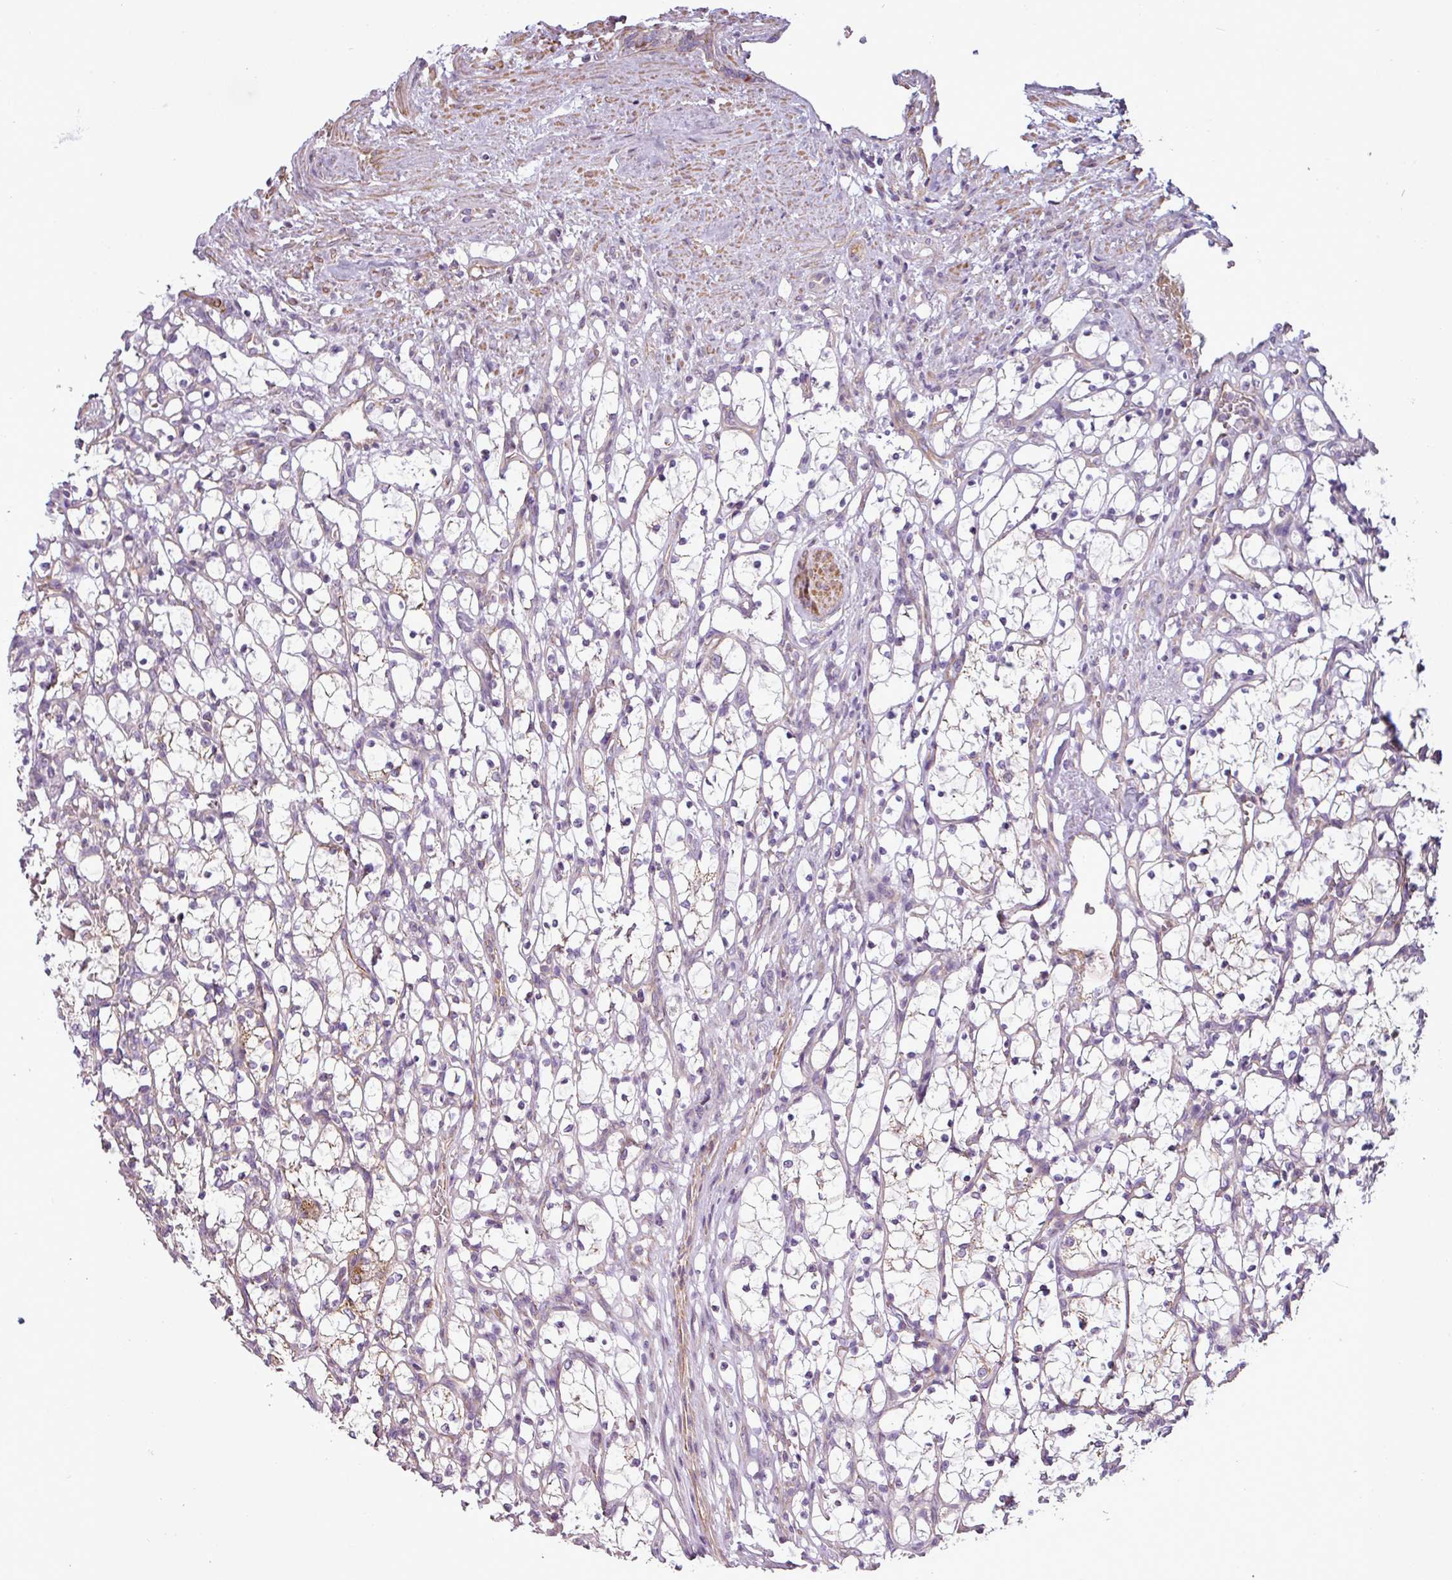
{"staining": {"intensity": "negative", "quantity": "none", "location": "none"}, "tissue": "renal cancer", "cell_type": "Tumor cells", "image_type": "cancer", "snomed": [{"axis": "morphology", "description": "Adenocarcinoma, NOS"}, {"axis": "topography", "description": "Kidney"}], "caption": "IHC histopathology image of neoplastic tissue: human adenocarcinoma (renal) stained with DAB reveals no significant protein positivity in tumor cells. (Brightfield microscopy of DAB (3,3'-diaminobenzidine) IHC at high magnification).", "gene": "BTN2A2", "patient": {"sex": "female", "age": 69}}